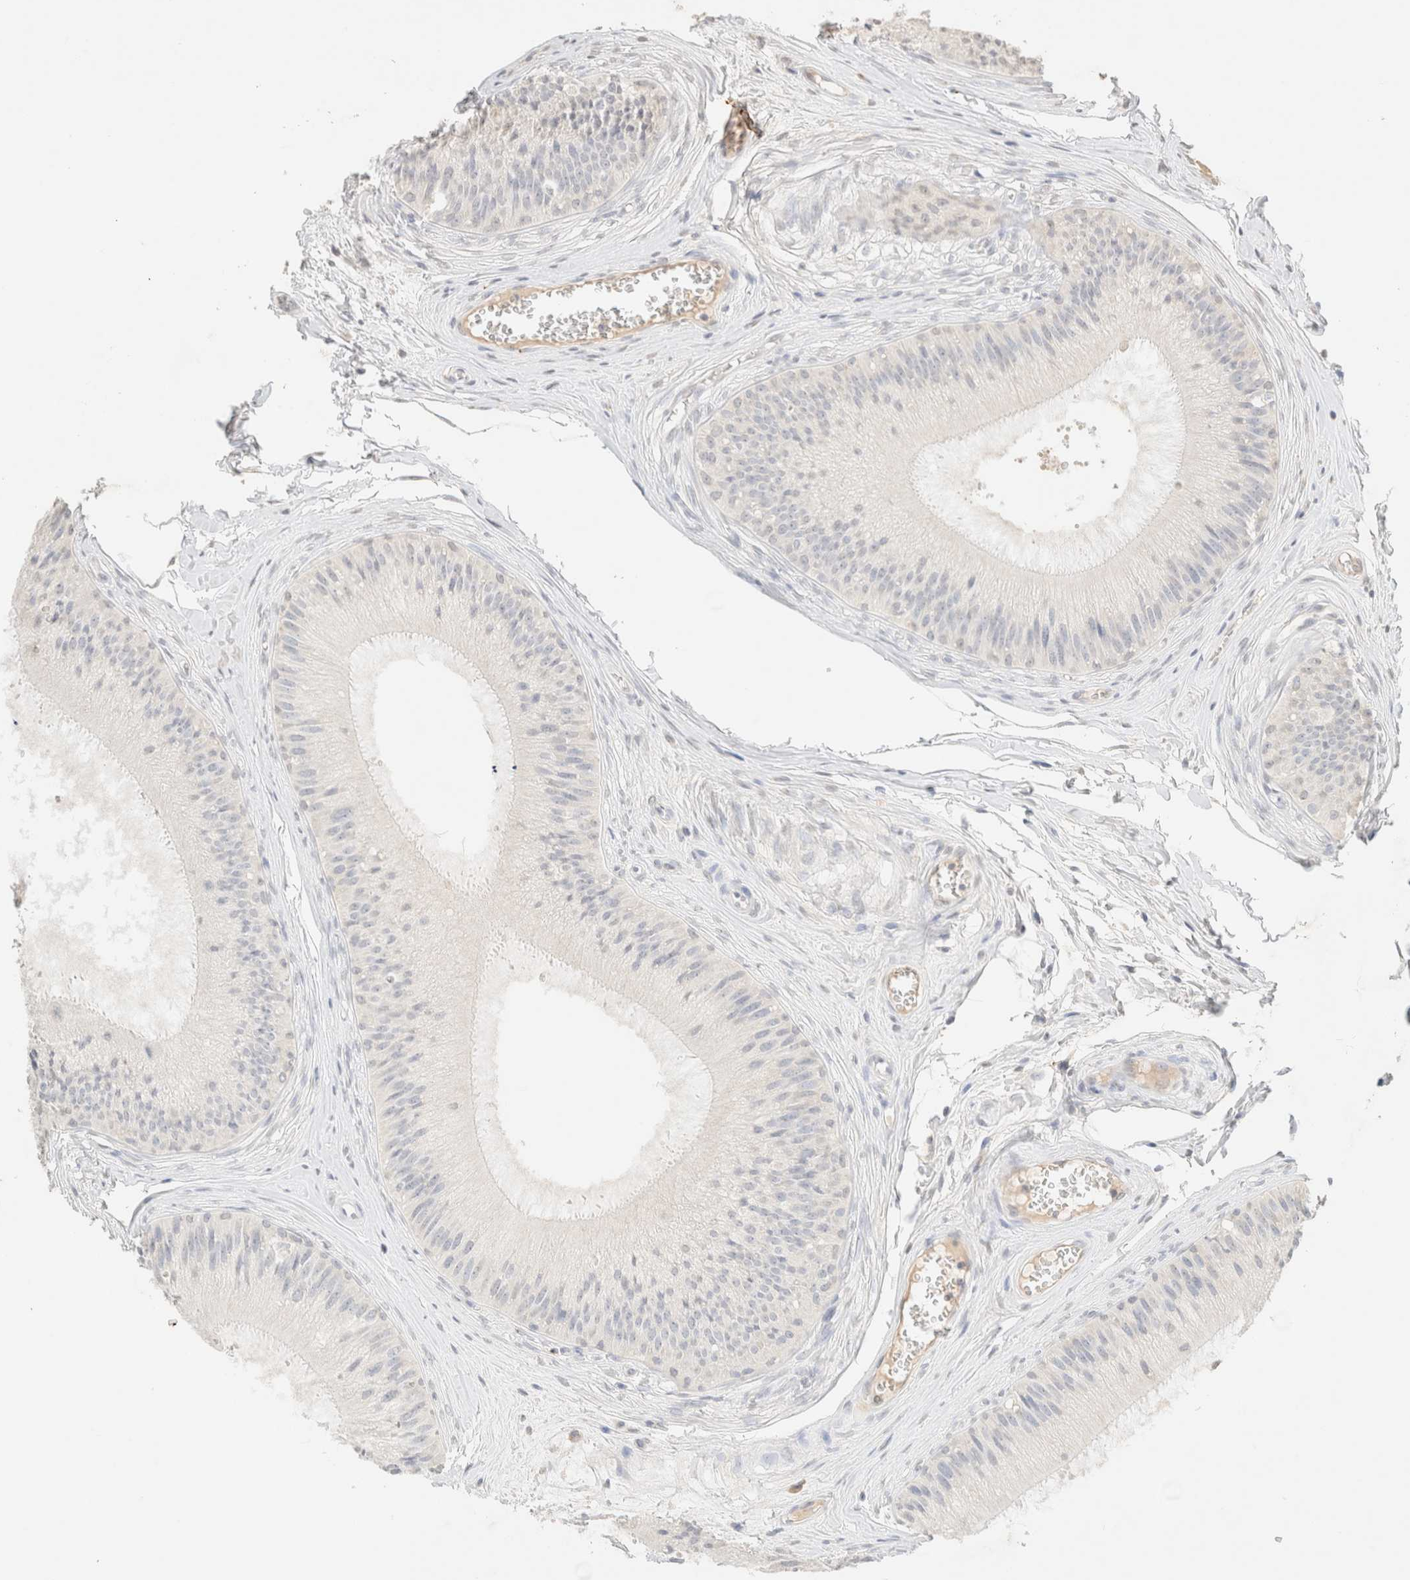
{"staining": {"intensity": "negative", "quantity": "none", "location": "none"}, "tissue": "epididymis", "cell_type": "Glandular cells", "image_type": "normal", "snomed": [{"axis": "morphology", "description": "Normal tissue, NOS"}, {"axis": "topography", "description": "Epididymis"}], "caption": "Immunohistochemical staining of benign human epididymis exhibits no significant staining in glandular cells. The staining is performed using DAB brown chromogen with nuclei counter-stained in using hematoxylin.", "gene": "CPA1", "patient": {"sex": "male", "age": 31}}